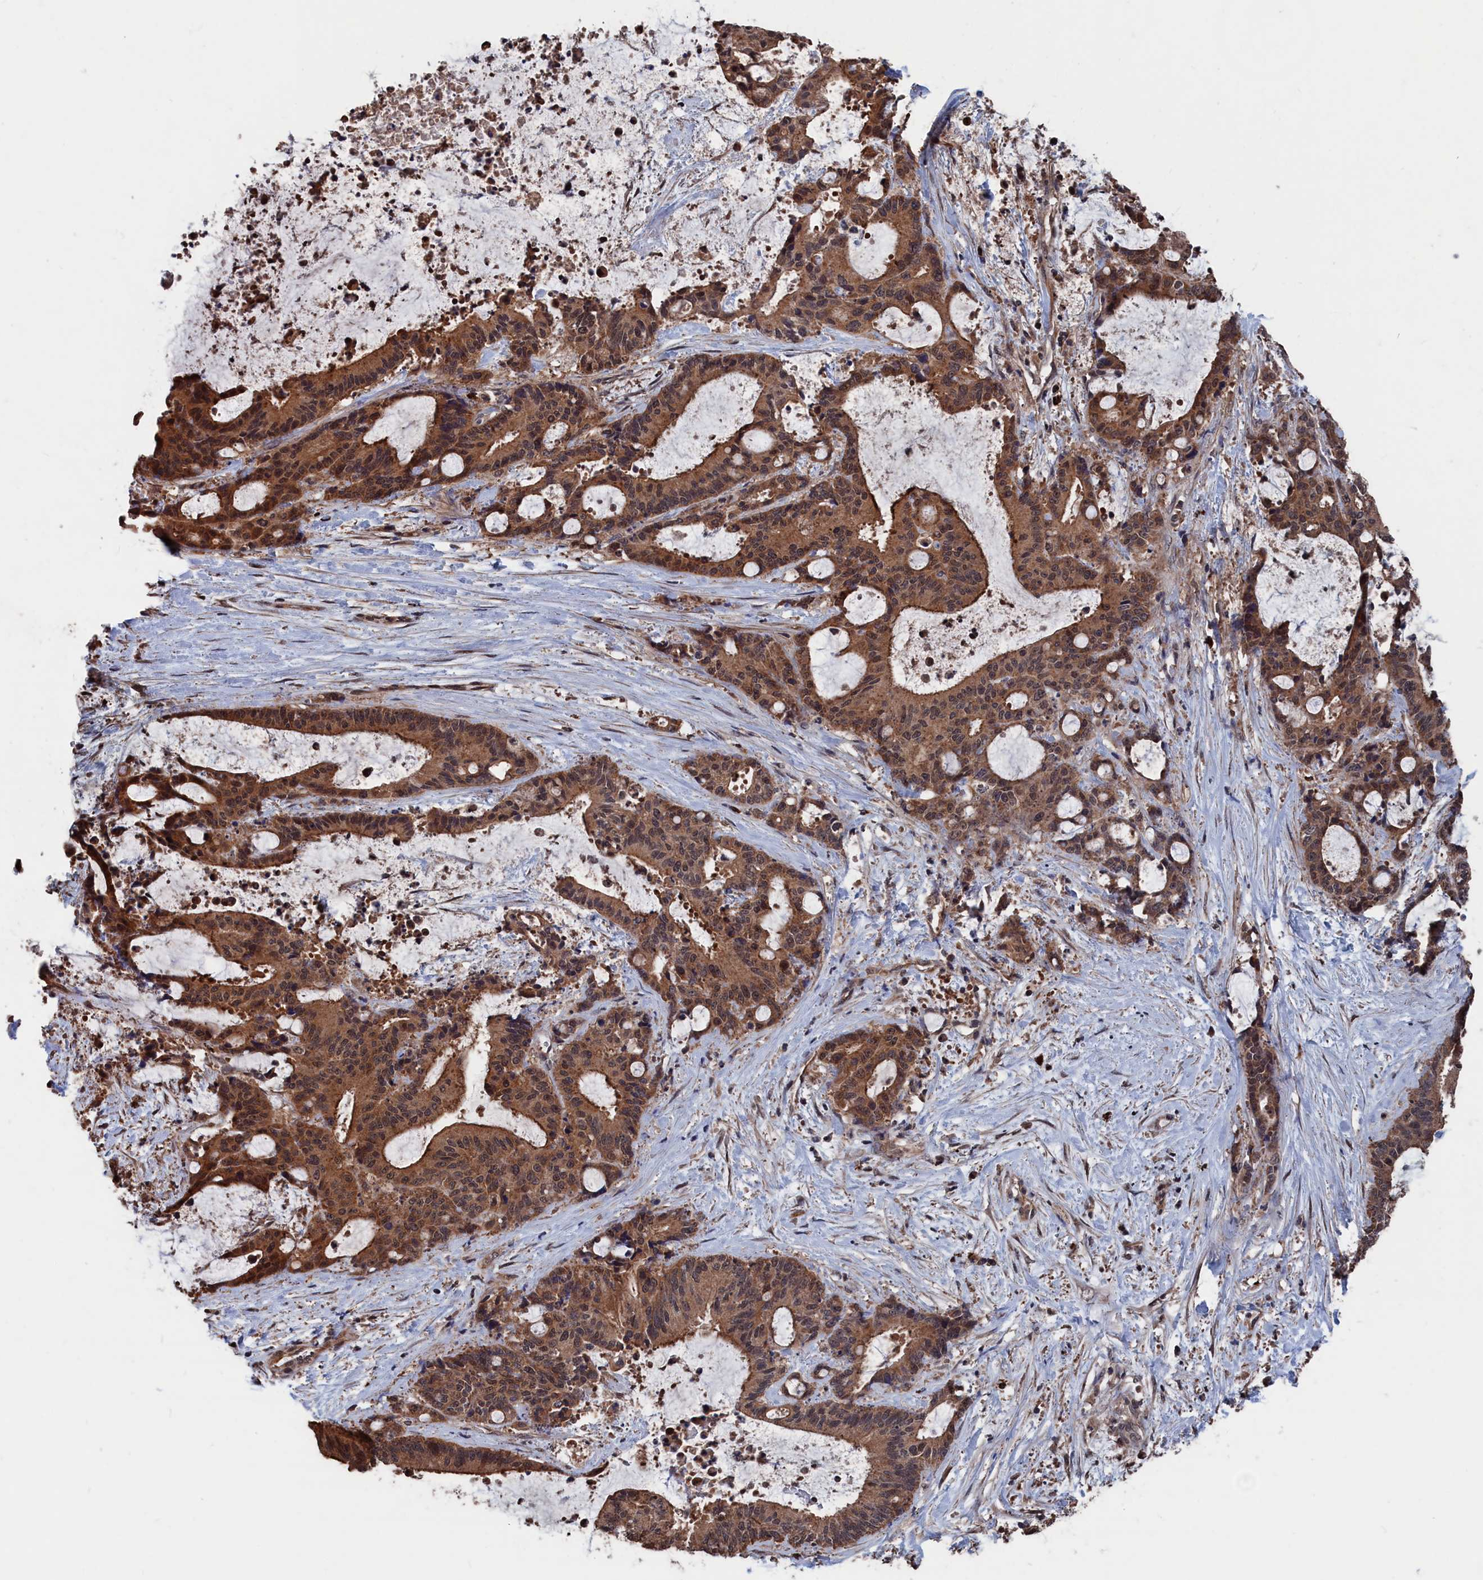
{"staining": {"intensity": "moderate", "quantity": ">75%", "location": "cytoplasmic/membranous,nuclear"}, "tissue": "liver cancer", "cell_type": "Tumor cells", "image_type": "cancer", "snomed": [{"axis": "morphology", "description": "Normal tissue, NOS"}, {"axis": "morphology", "description": "Cholangiocarcinoma"}, {"axis": "topography", "description": "Liver"}, {"axis": "topography", "description": "Peripheral nerve tissue"}], "caption": "There is medium levels of moderate cytoplasmic/membranous and nuclear staining in tumor cells of liver cholangiocarcinoma, as demonstrated by immunohistochemical staining (brown color).", "gene": "PDE12", "patient": {"sex": "female", "age": 73}}